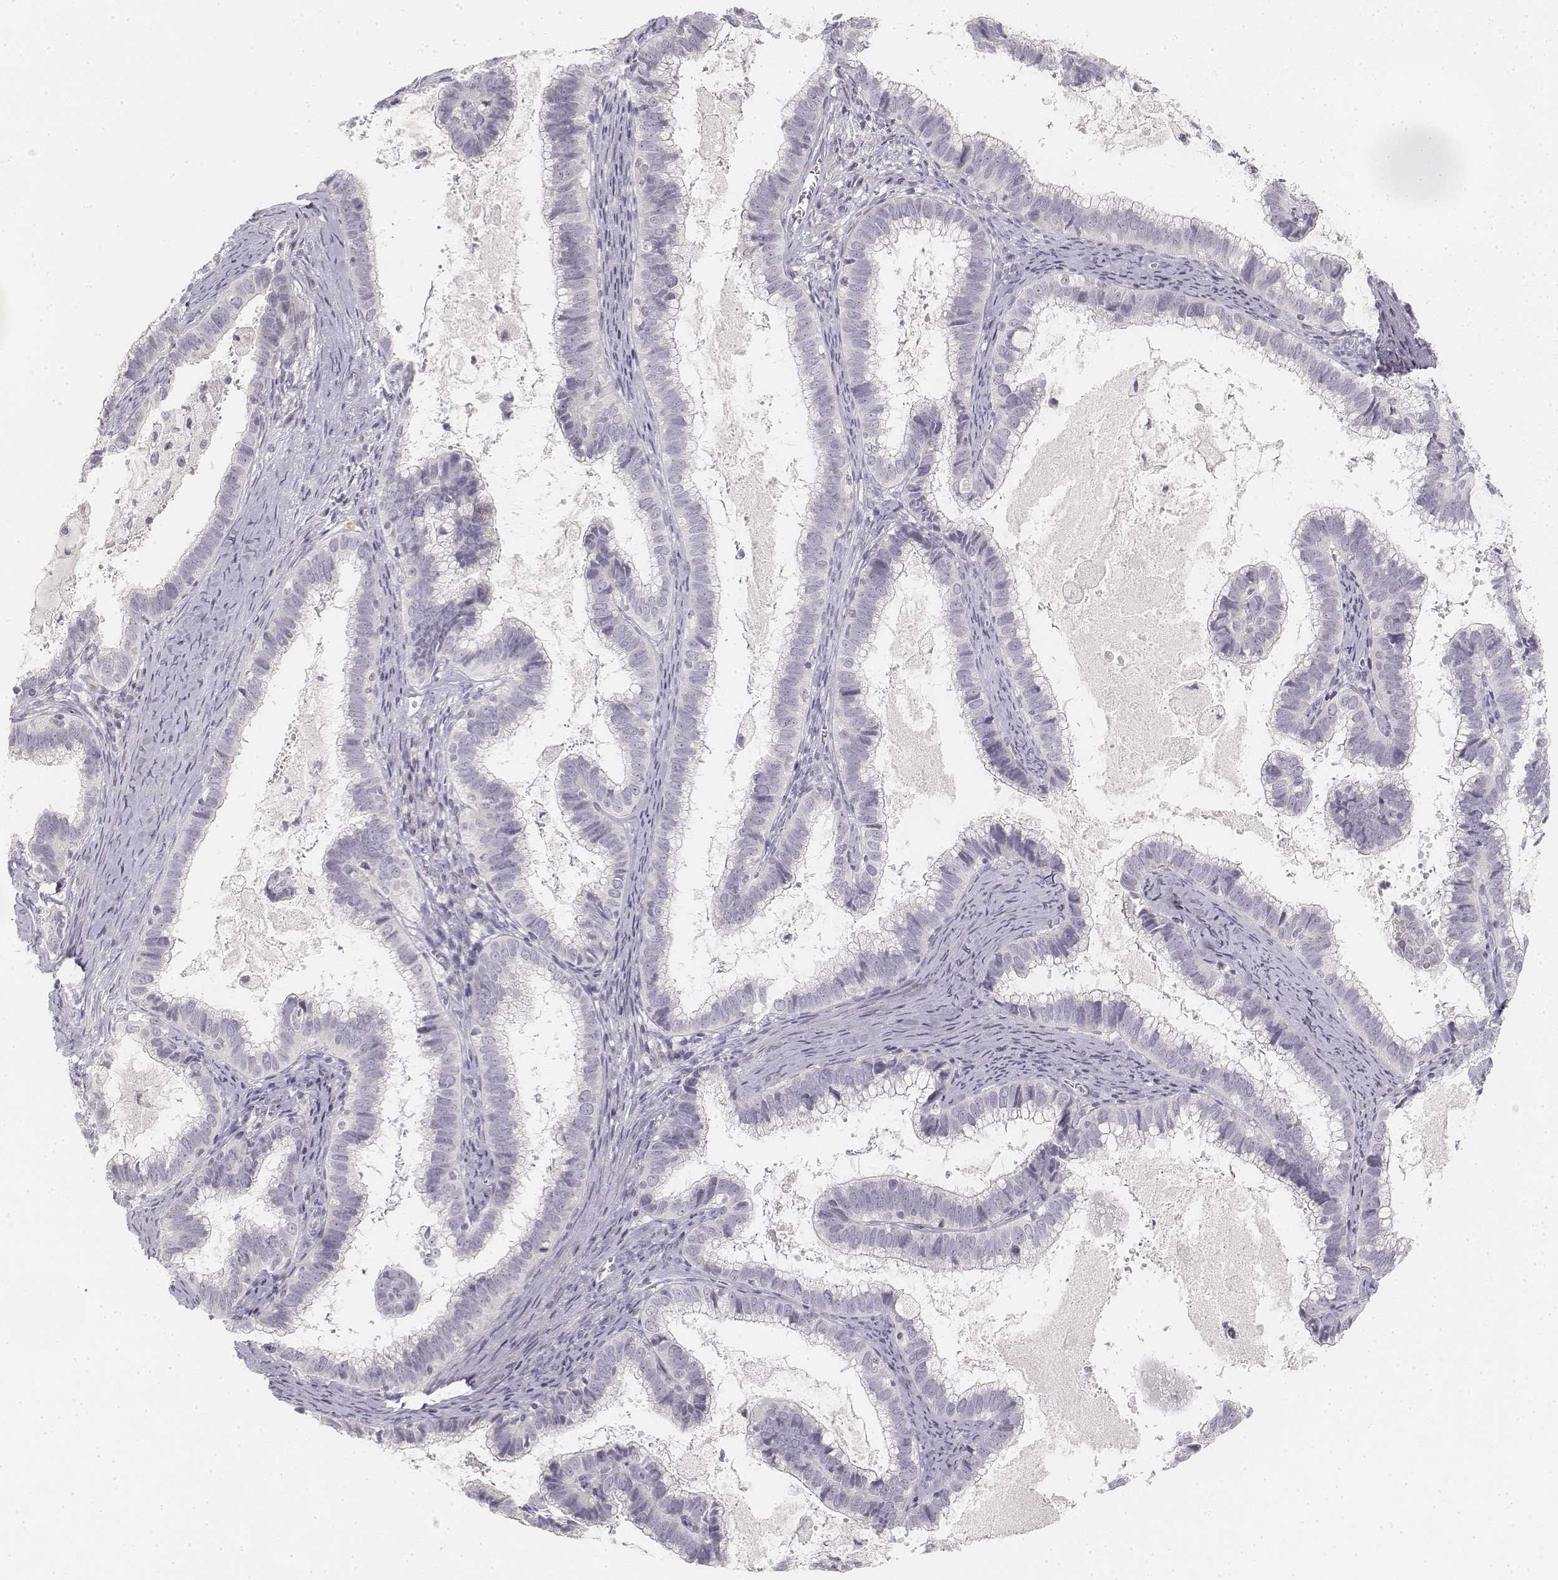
{"staining": {"intensity": "negative", "quantity": "none", "location": "none"}, "tissue": "cervical cancer", "cell_type": "Tumor cells", "image_type": "cancer", "snomed": [{"axis": "morphology", "description": "Adenocarcinoma, NOS"}, {"axis": "topography", "description": "Cervix"}], "caption": "There is no significant staining in tumor cells of cervical cancer (adenocarcinoma).", "gene": "DSG4", "patient": {"sex": "female", "age": 61}}